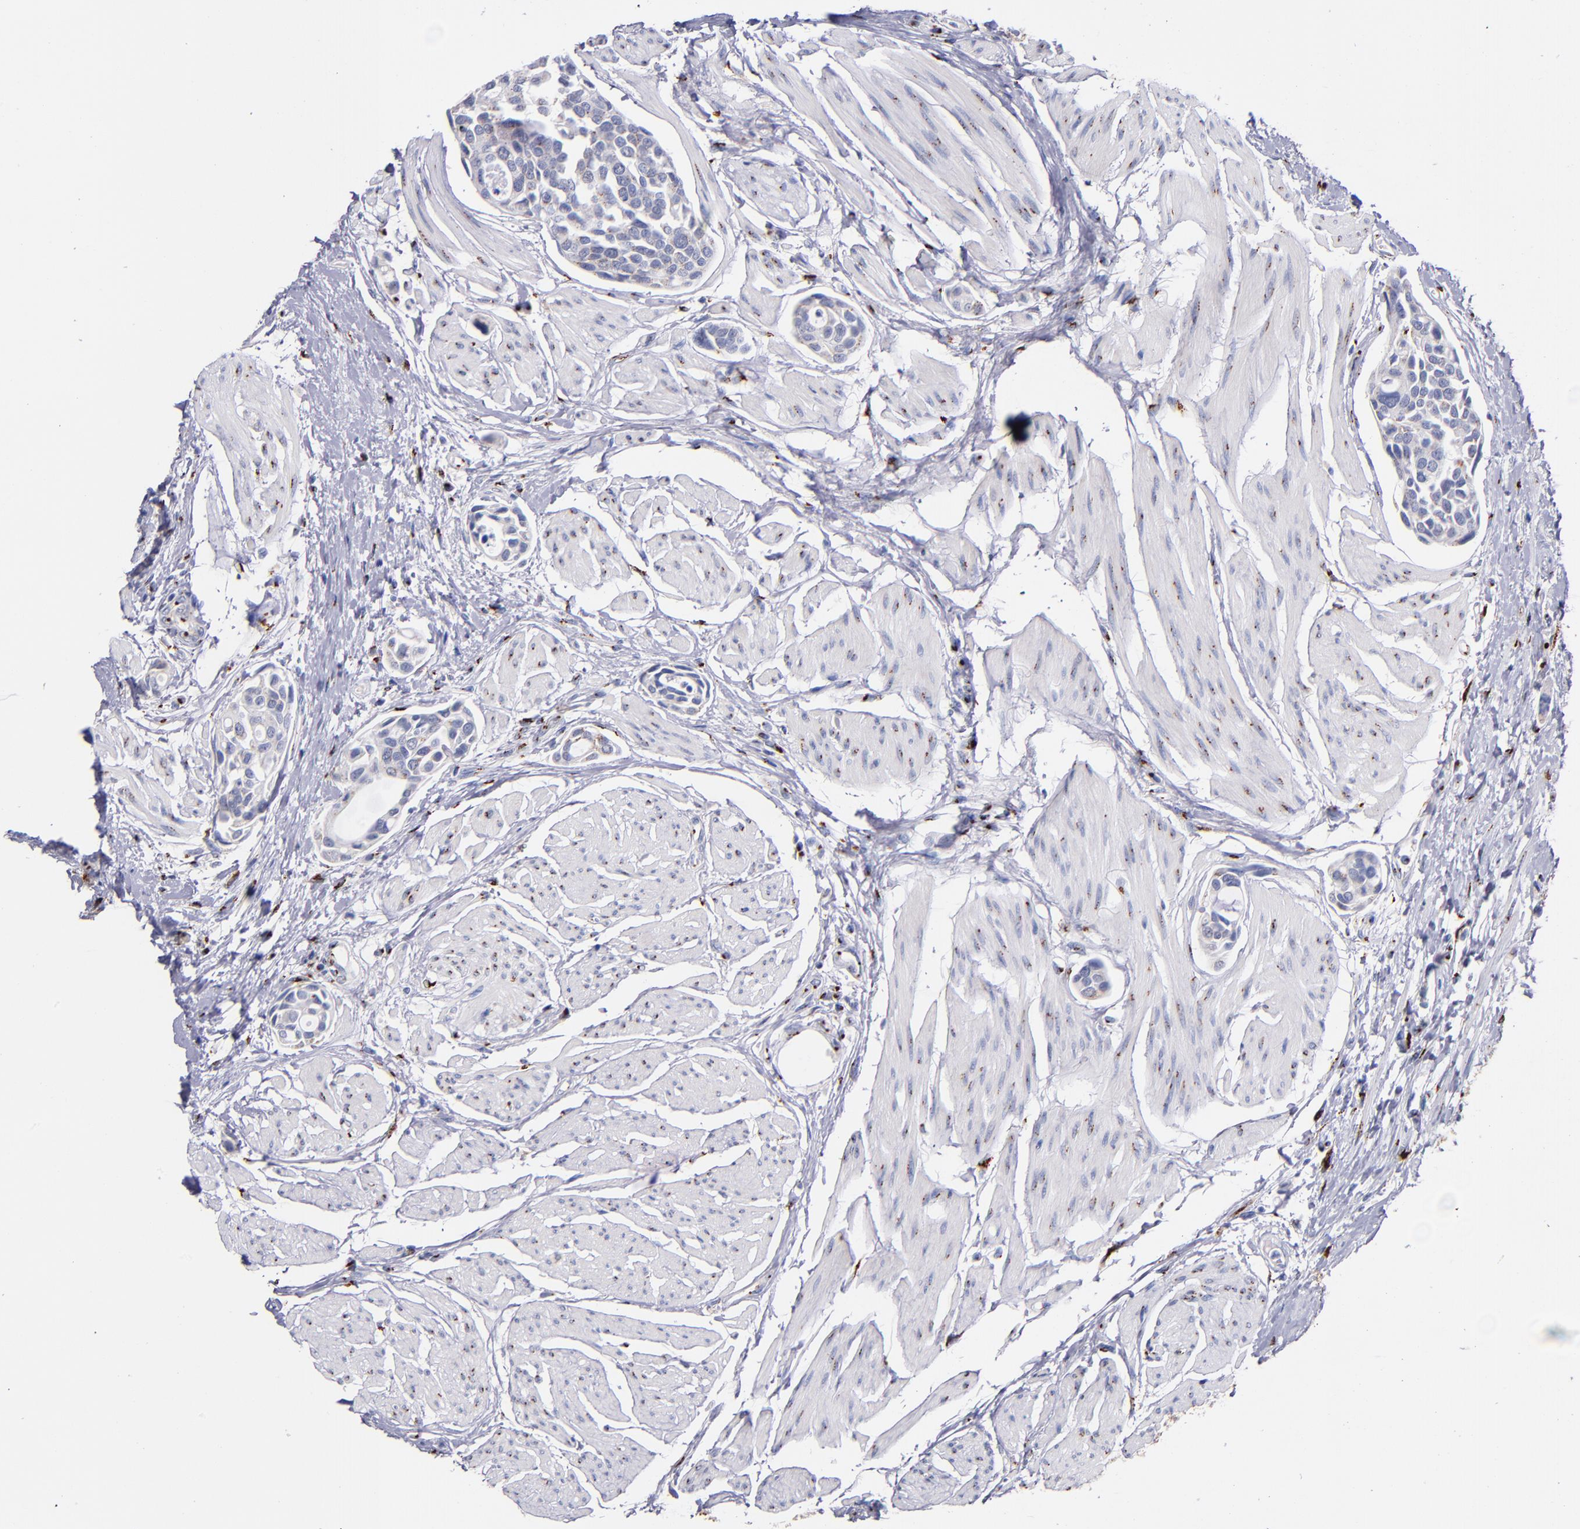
{"staining": {"intensity": "weak", "quantity": "<25%", "location": "cytoplasmic/membranous"}, "tissue": "urothelial cancer", "cell_type": "Tumor cells", "image_type": "cancer", "snomed": [{"axis": "morphology", "description": "Urothelial carcinoma, High grade"}, {"axis": "topography", "description": "Urinary bladder"}], "caption": "IHC micrograph of neoplastic tissue: human urothelial carcinoma (high-grade) stained with DAB (3,3'-diaminobenzidine) exhibits no significant protein staining in tumor cells.", "gene": "GOLIM4", "patient": {"sex": "male", "age": 78}}